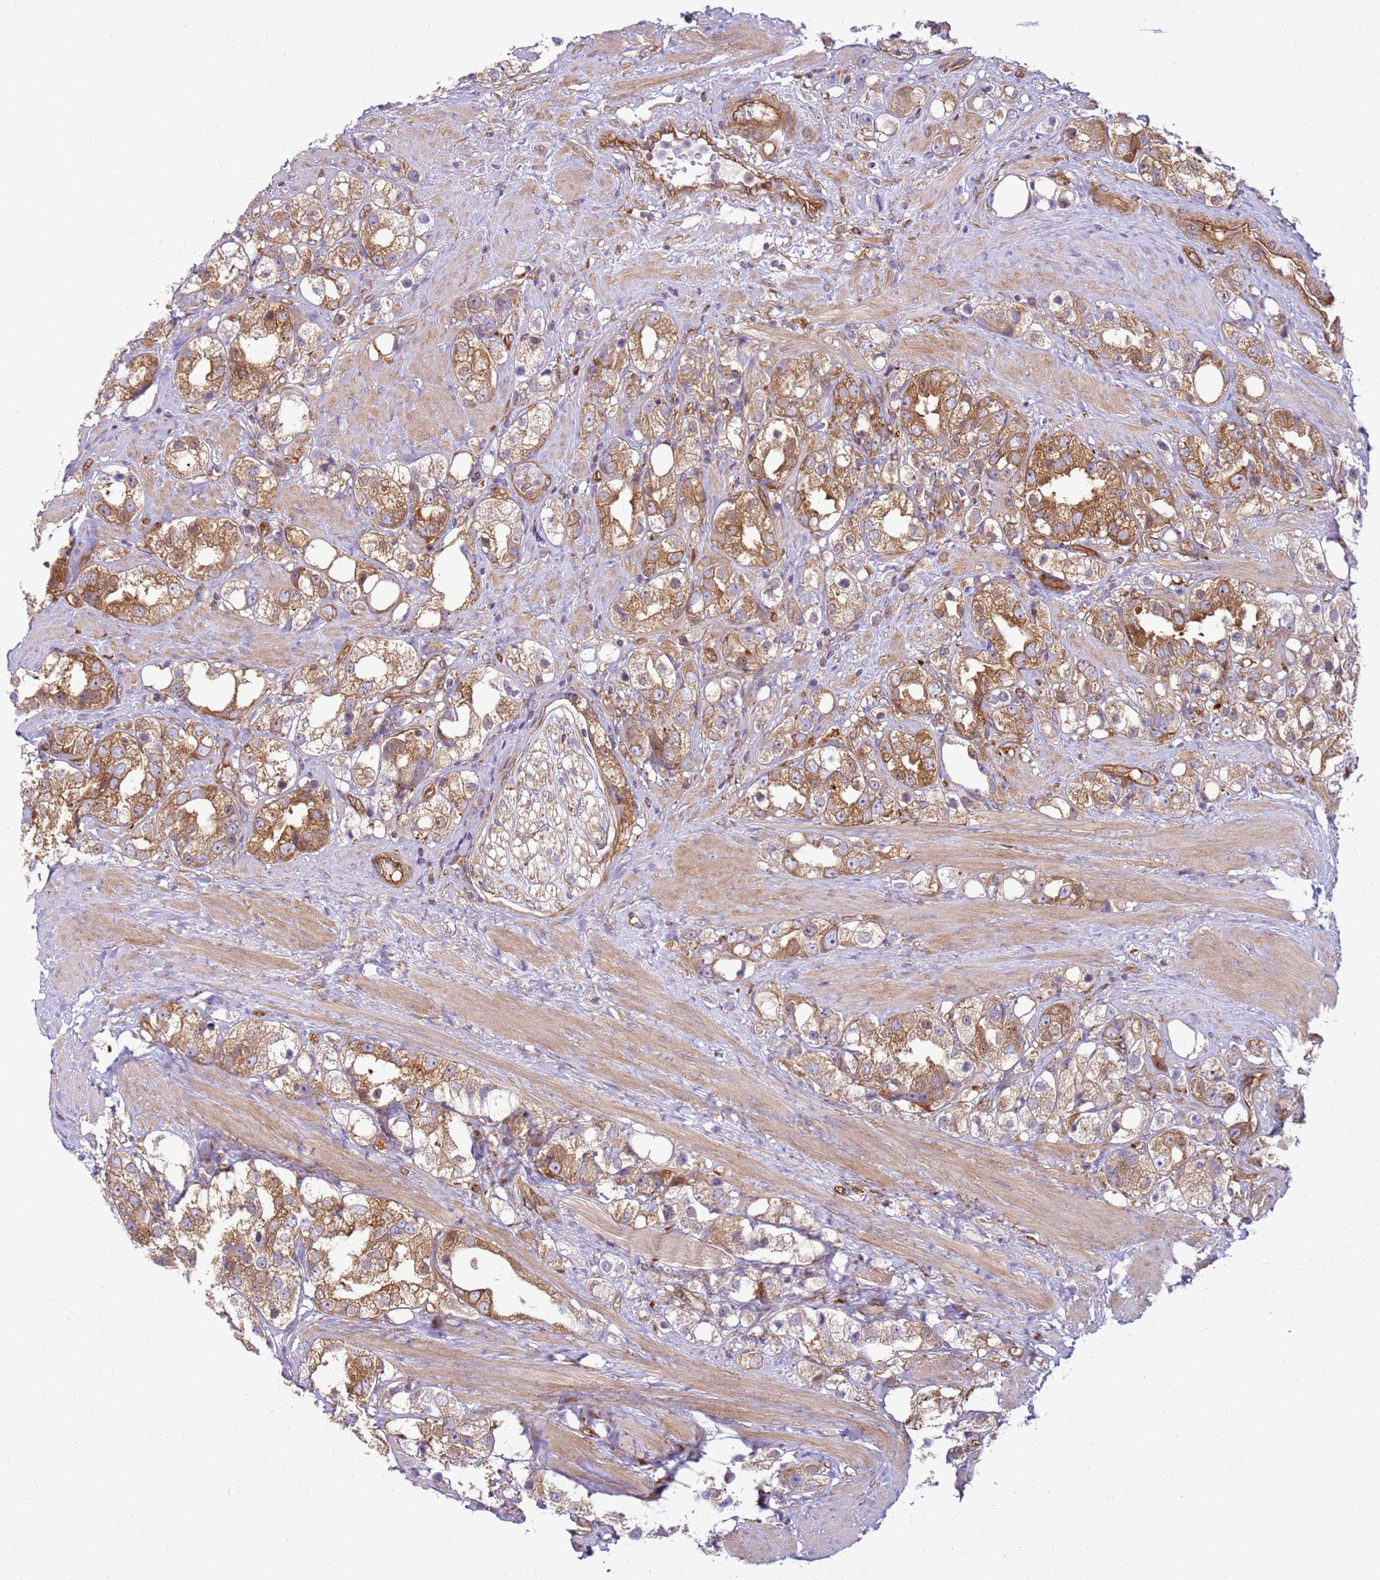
{"staining": {"intensity": "moderate", "quantity": ">75%", "location": "cytoplasmic/membranous"}, "tissue": "prostate cancer", "cell_type": "Tumor cells", "image_type": "cancer", "snomed": [{"axis": "morphology", "description": "Adenocarcinoma, NOS"}, {"axis": "topography", "description": "Prostate"}], "caption": "Moderate cytoplasmic/membranous expression for a protein is identified in about >75% of tumor cells of prostate cancer (adenocarcinoma) using IHC.", "gene": "SNX21", "patient": {"sex": "male", "age": 79}}